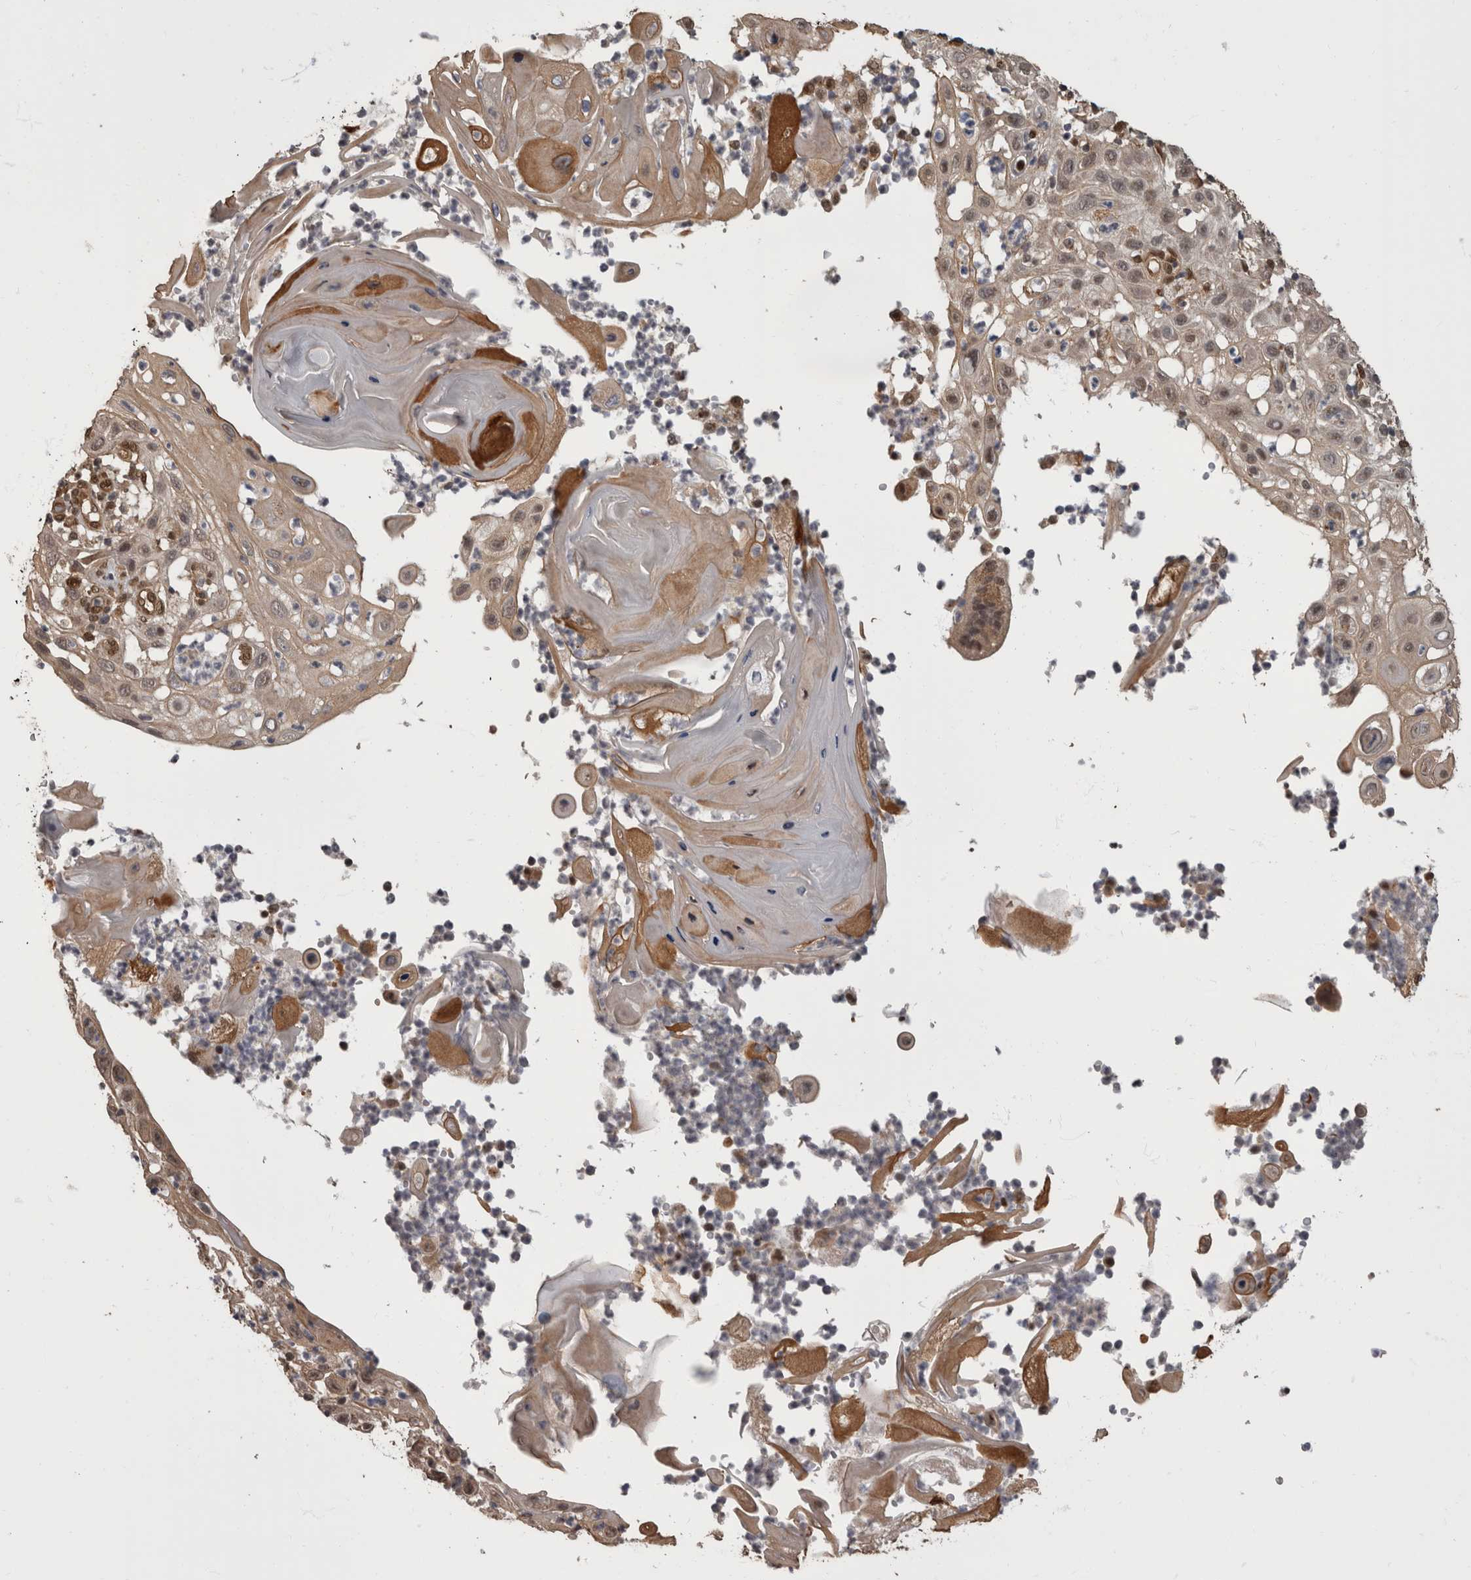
{"staining": {"intensity": "moderate", "quantity": "<25%", "location": "cytoplasmic/membranous,nuclear"}, "tissue": "skin cancer", "cell_type": "Tumor cells", "image_type": "cancer", "snomed": [{"axis": "morphology", "description": "Normal tissue, NOS"}, {"axis": "morphology", "description": "Squamous cell carcinoma, NOS"}, {"axis": "topography", "description": "Skin"}], "caption": "Immunohistochemical staining of skin squamous cell carcinoma reveals moderate cytoplasmic/membranous and nuclear protein expression in approximately <25% of tumor cells.", "gene": "AKT3", "patient": {"sex": "female", "age": 96}}